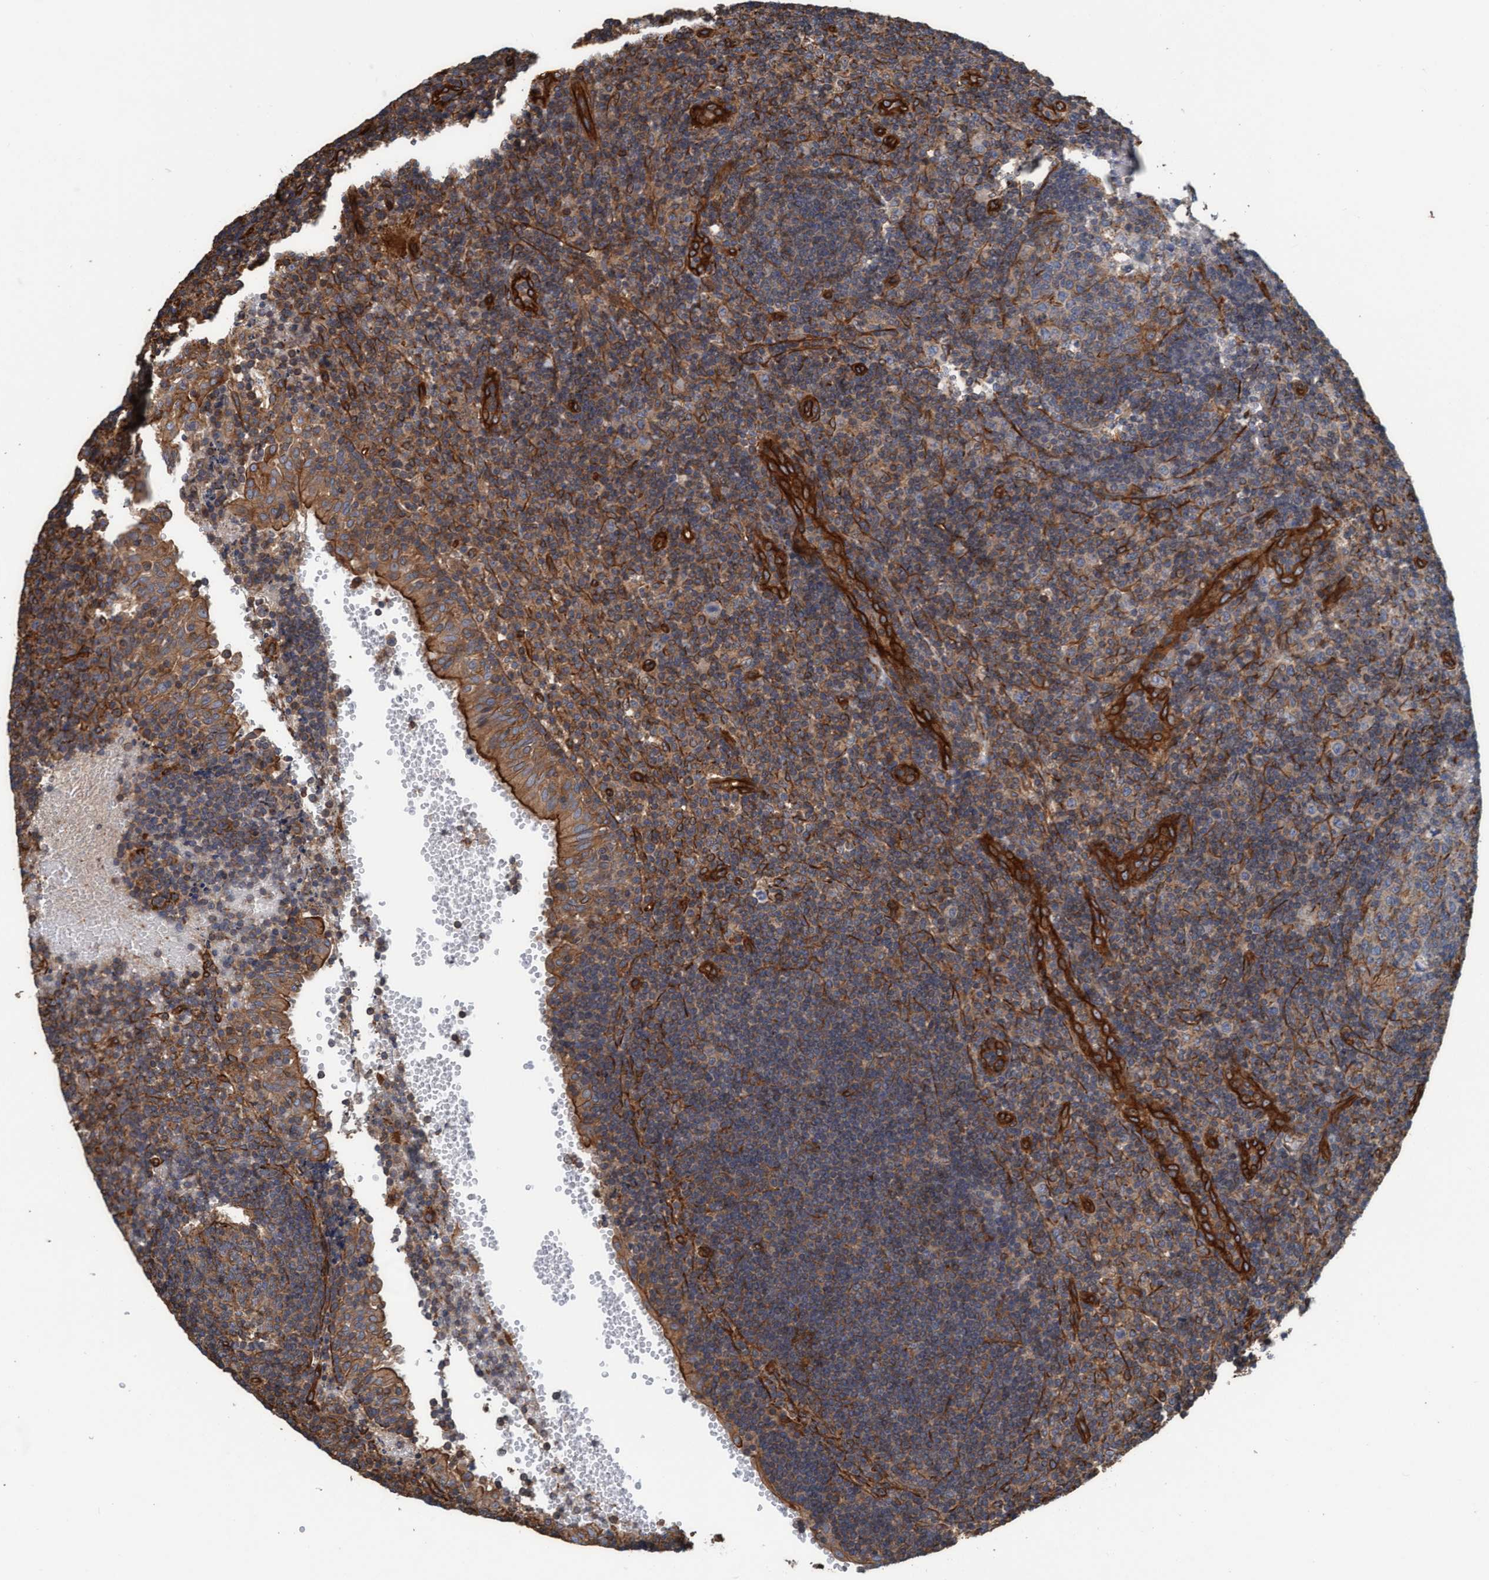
{"staining": {"intensity": "moderate", "quantity": ">75%", "location": "cytoplasmic/membranous"}, "tissue": "tonsil", "cell_type": "Germinal center cells", "image_type": "normal", "snomed": [{"axis": "morphology", "description": "Normal tissue, NOS"}, {"axis": "topography", "description": "Tonsil"}], "caption": "This micrograph demonstrates unremarkable tonsil stained with immunohistochemistry to label a protein in brown. The cytoplasmic/membranous of germinal center cells show moderate positivity for the protein. Nuclei are counter-stained blue.", "gene": "STXBP4", "patient": {"sex": "female", "age": 40}}